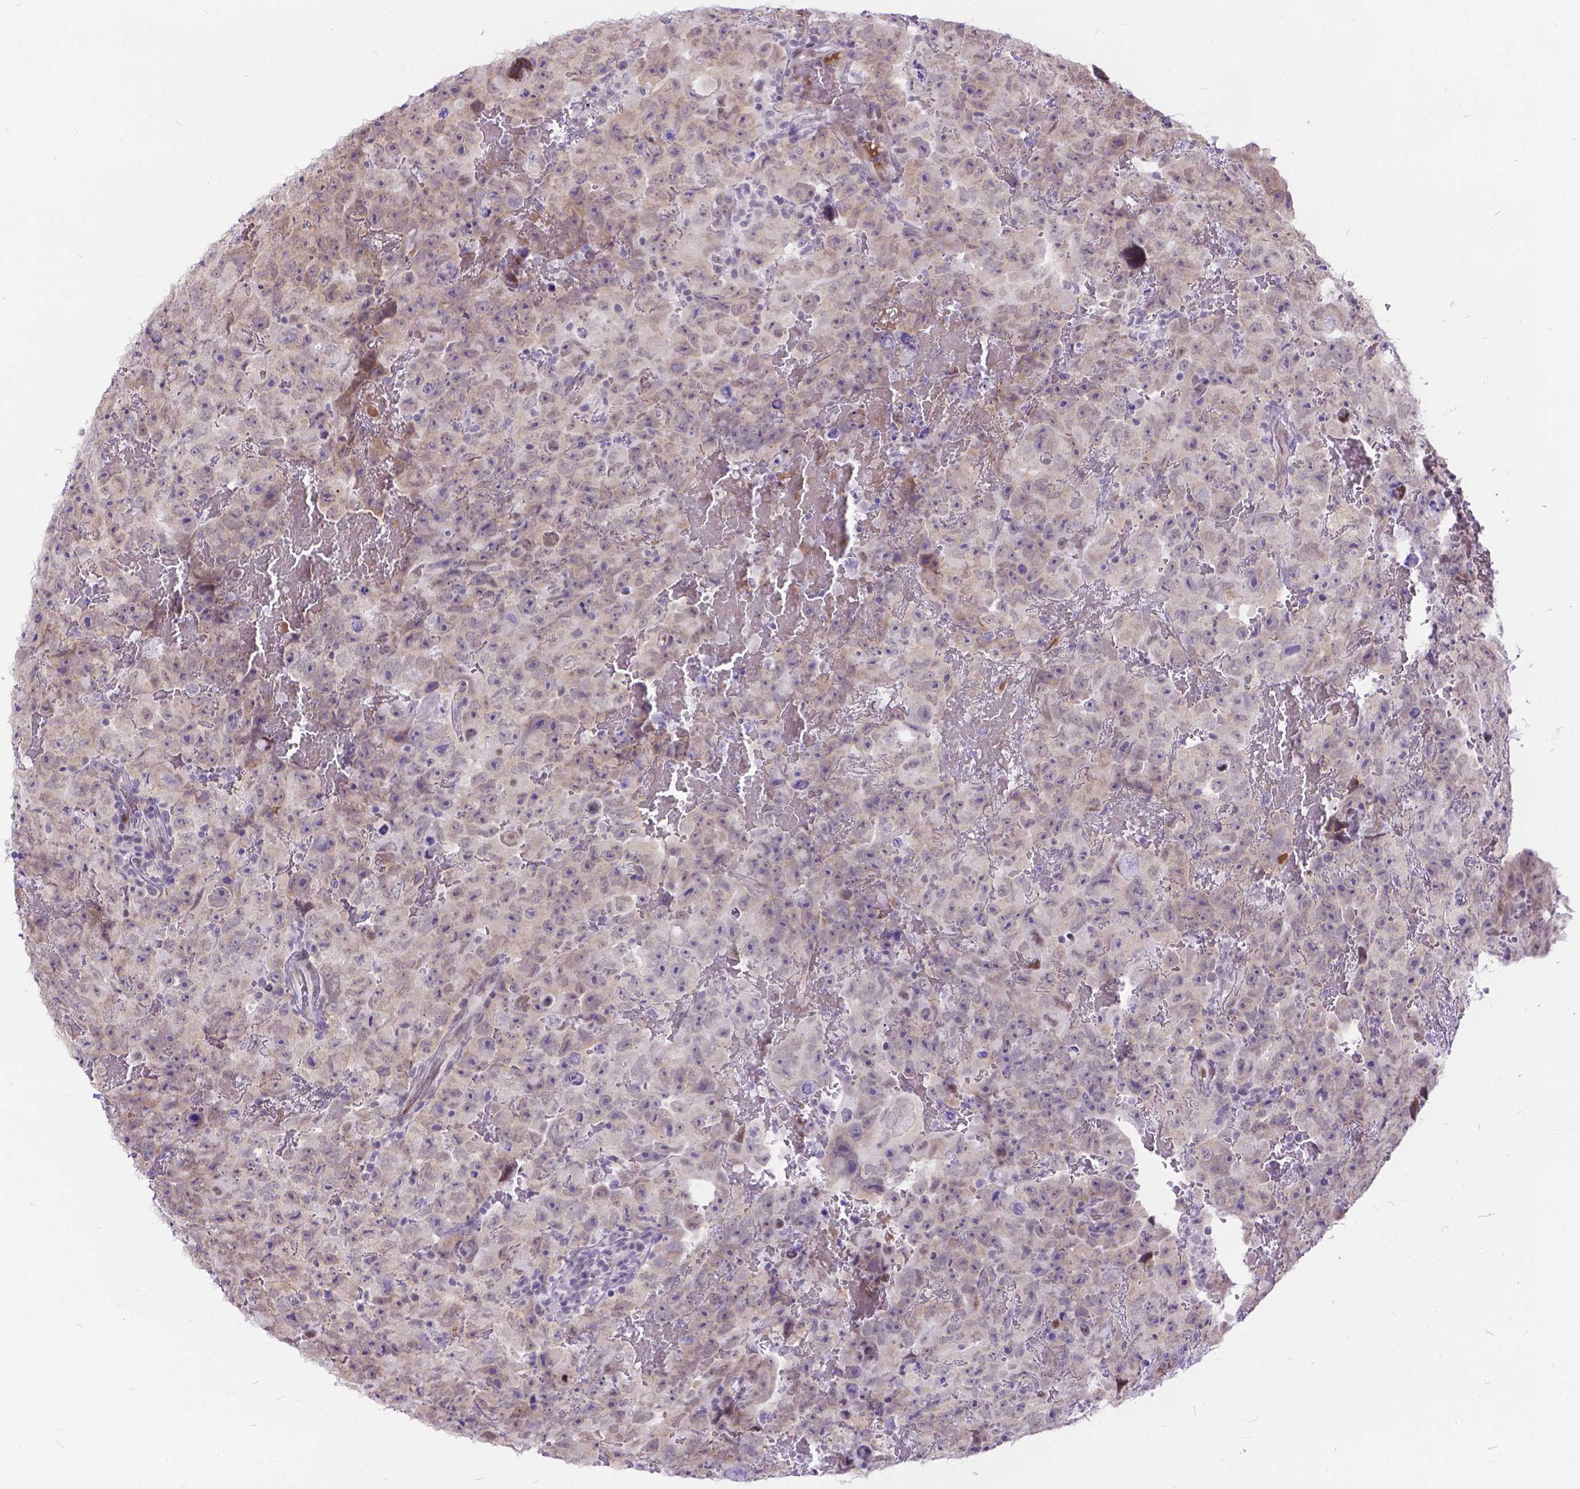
{"staining": {"intensity": "weak", "quantity": ">75%", "location": "cytoplasmic/membranous,nuclear"}, "tissue": "testis cancer", "cell_type": "Tumor cells", "image_type": "cancer", "snomed": [{"axis": "morphology", "description": "Normal tissue, NOS"}, {"axis": "morphology", "description": "Carcinoma, Embryonal, NOS"}, {"axis": "topography", "description": "Testis"}, {"axis": "topography", "description": "Epididymis"}], "caption": "Immunohistochemistry staining of testis cancer (embryonal carcinoma), which exhibits low levels of weak cytoplasmic/membranous and nuclear expression in about >75% of tumor cells indicating weak cytoplasmic/membranous and nuclear protein expression. The staining was performed using DAB (3,3'-diaminobenzidine) (brown) for protein detection and nuclei were counterstained in hematoxylin (blue).", "gene": "FAM124B", "patient": {"sex": "male", "age": 24}}